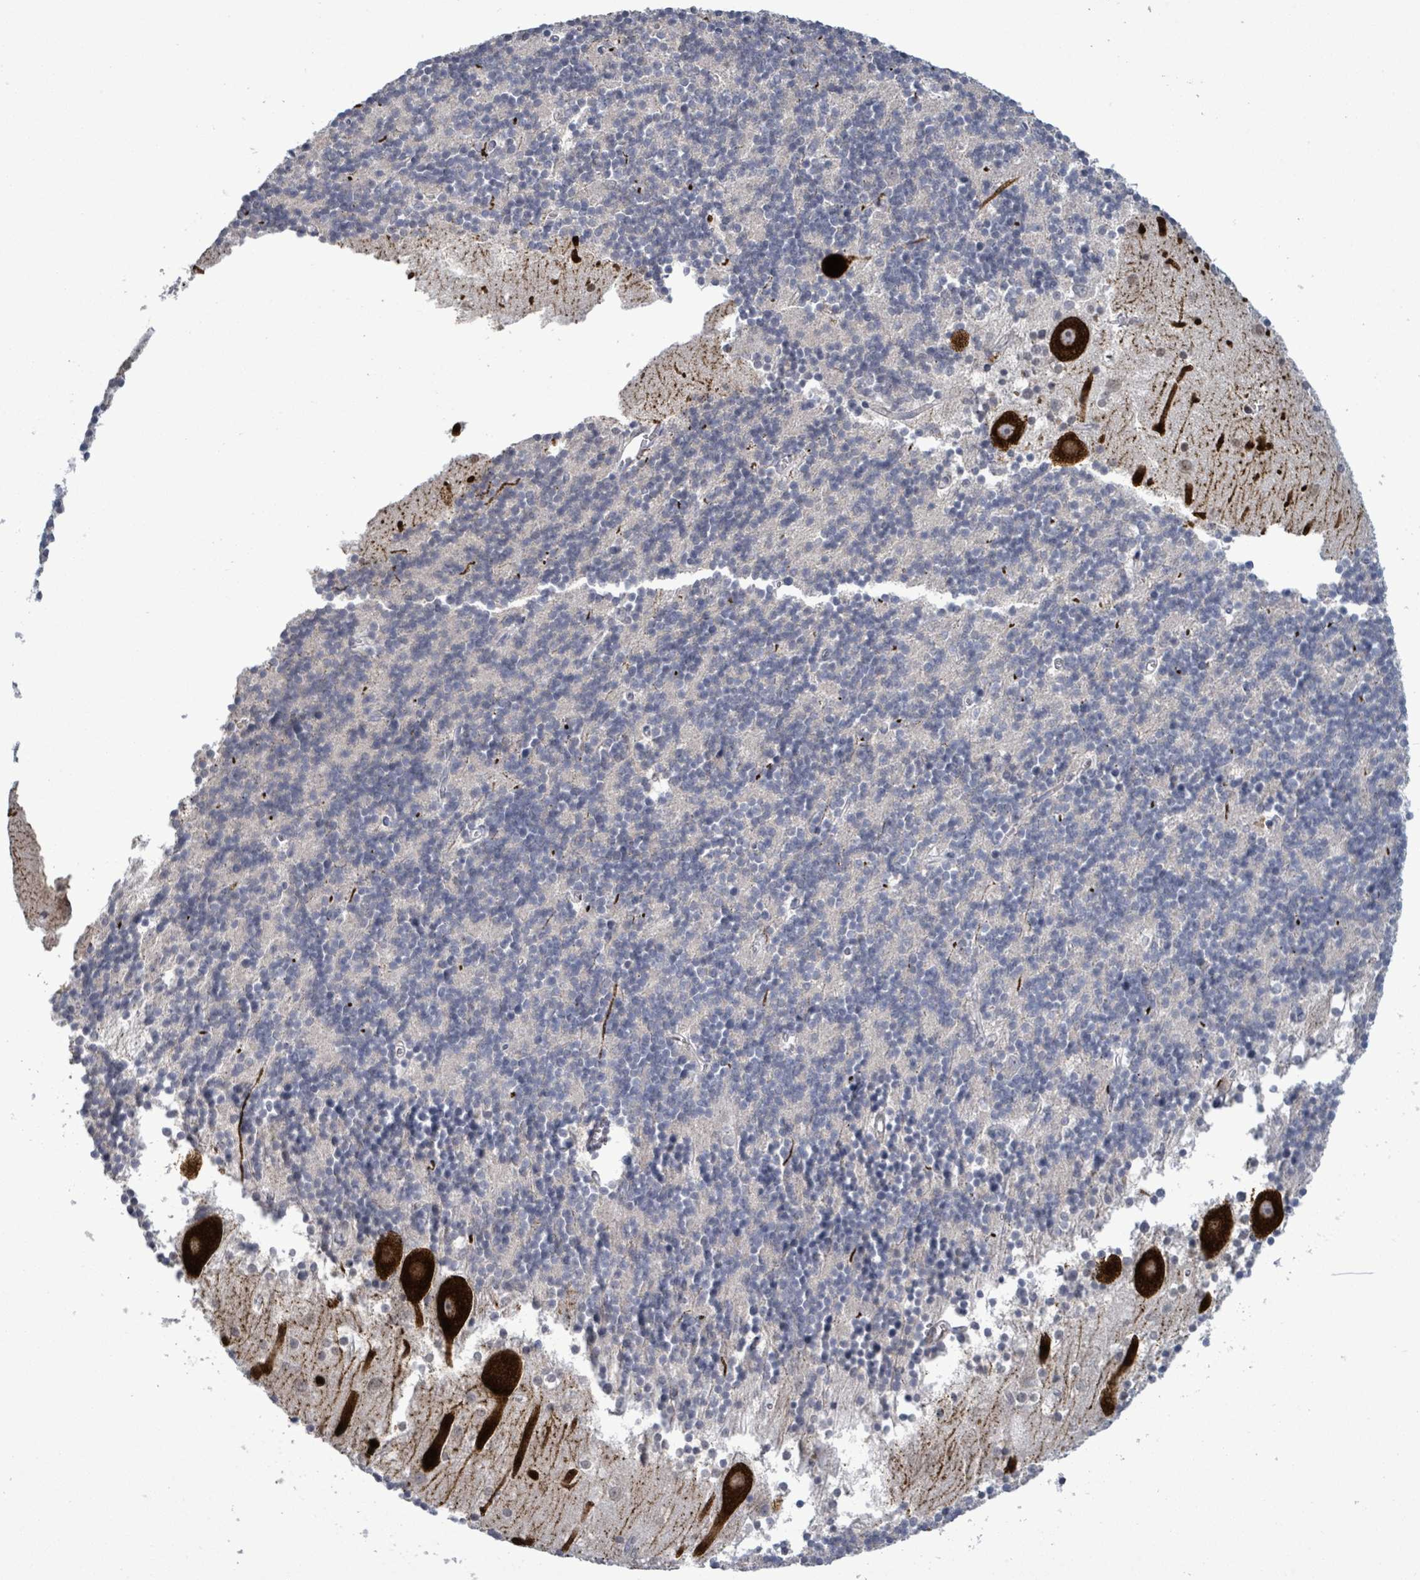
{"staining": {"intensity": "negative", "quantity": "none", "location": "none"}, "tissue": "cerebellum", "cell_type": "Cells in granular layer", "image_type": "normal", "snomed": [{"axis": "morphology", "description": "Normal tissue, NOS"}, {"axis": "topography", "description": "Cerebellum"}], "caption": "This is an immunohistochemistry (IHC) micrograph of normal human cerebellum. There is no expression in cells in granular layer.", "gene": "AMMECR1", "patient": {"sex": "male", "age": 54}}